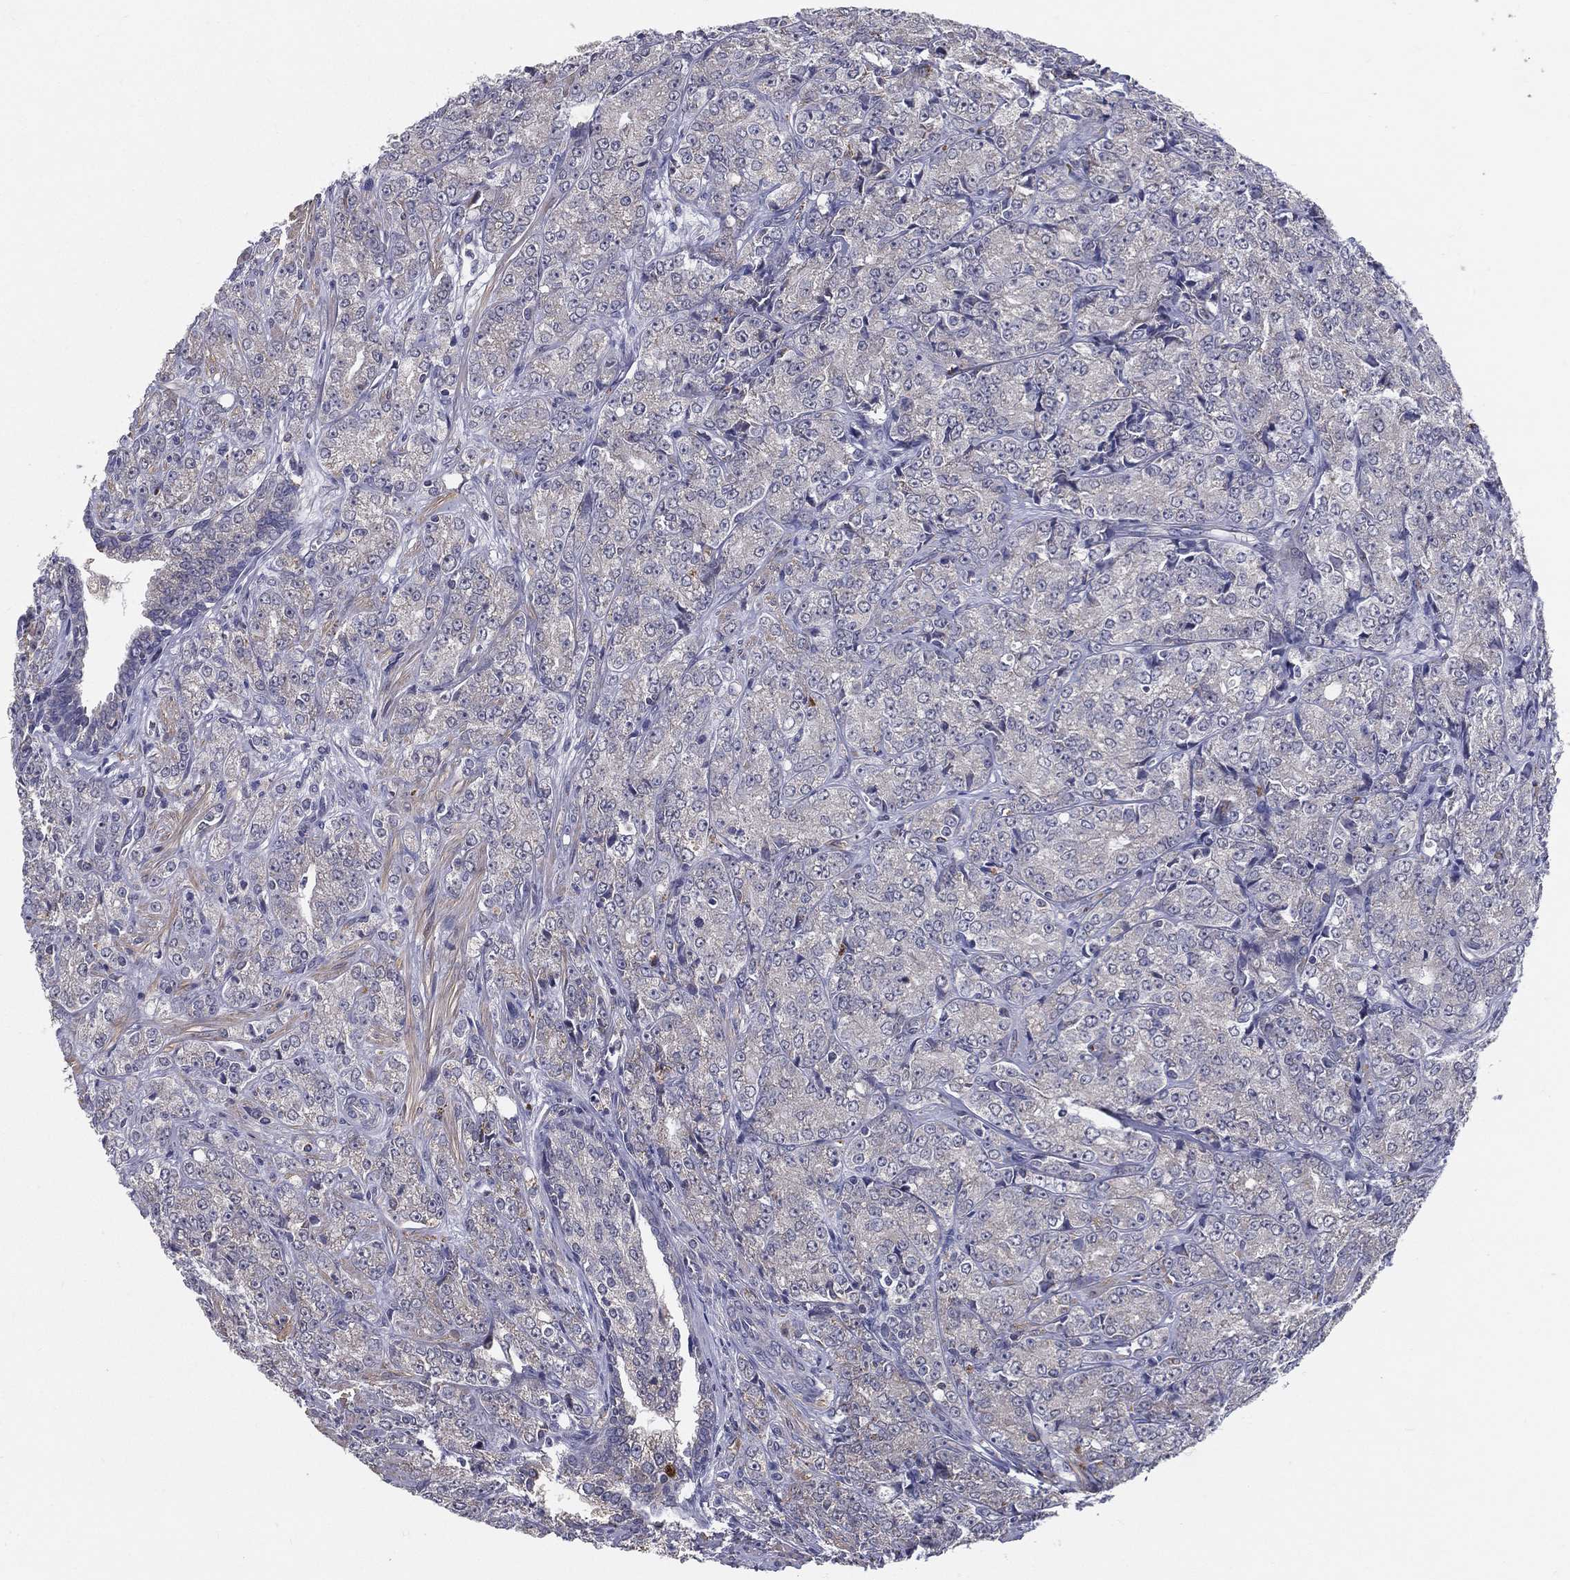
{"staining": {"intensity": "negative", "quantity": "none", "location": "none"}, "tissue": "prostate cancer", "cell_type": "Tumor cells", "image_type": "cancer", "snomed": [{"axis": "morphology", "description": "Adenocarcinoma, NOS"}, {"axis": "topography", "description": "Prostate and seminal vesicle, NOS"}, {"axis": "topography", "description": "Prostate"}], "caption": "Human prostate cancer stained for a protein using immunohistochemistry reveals no positivity in tumor cells.", "gene": "PCSK1", "patient": {"sex": "male", "age": 68}}